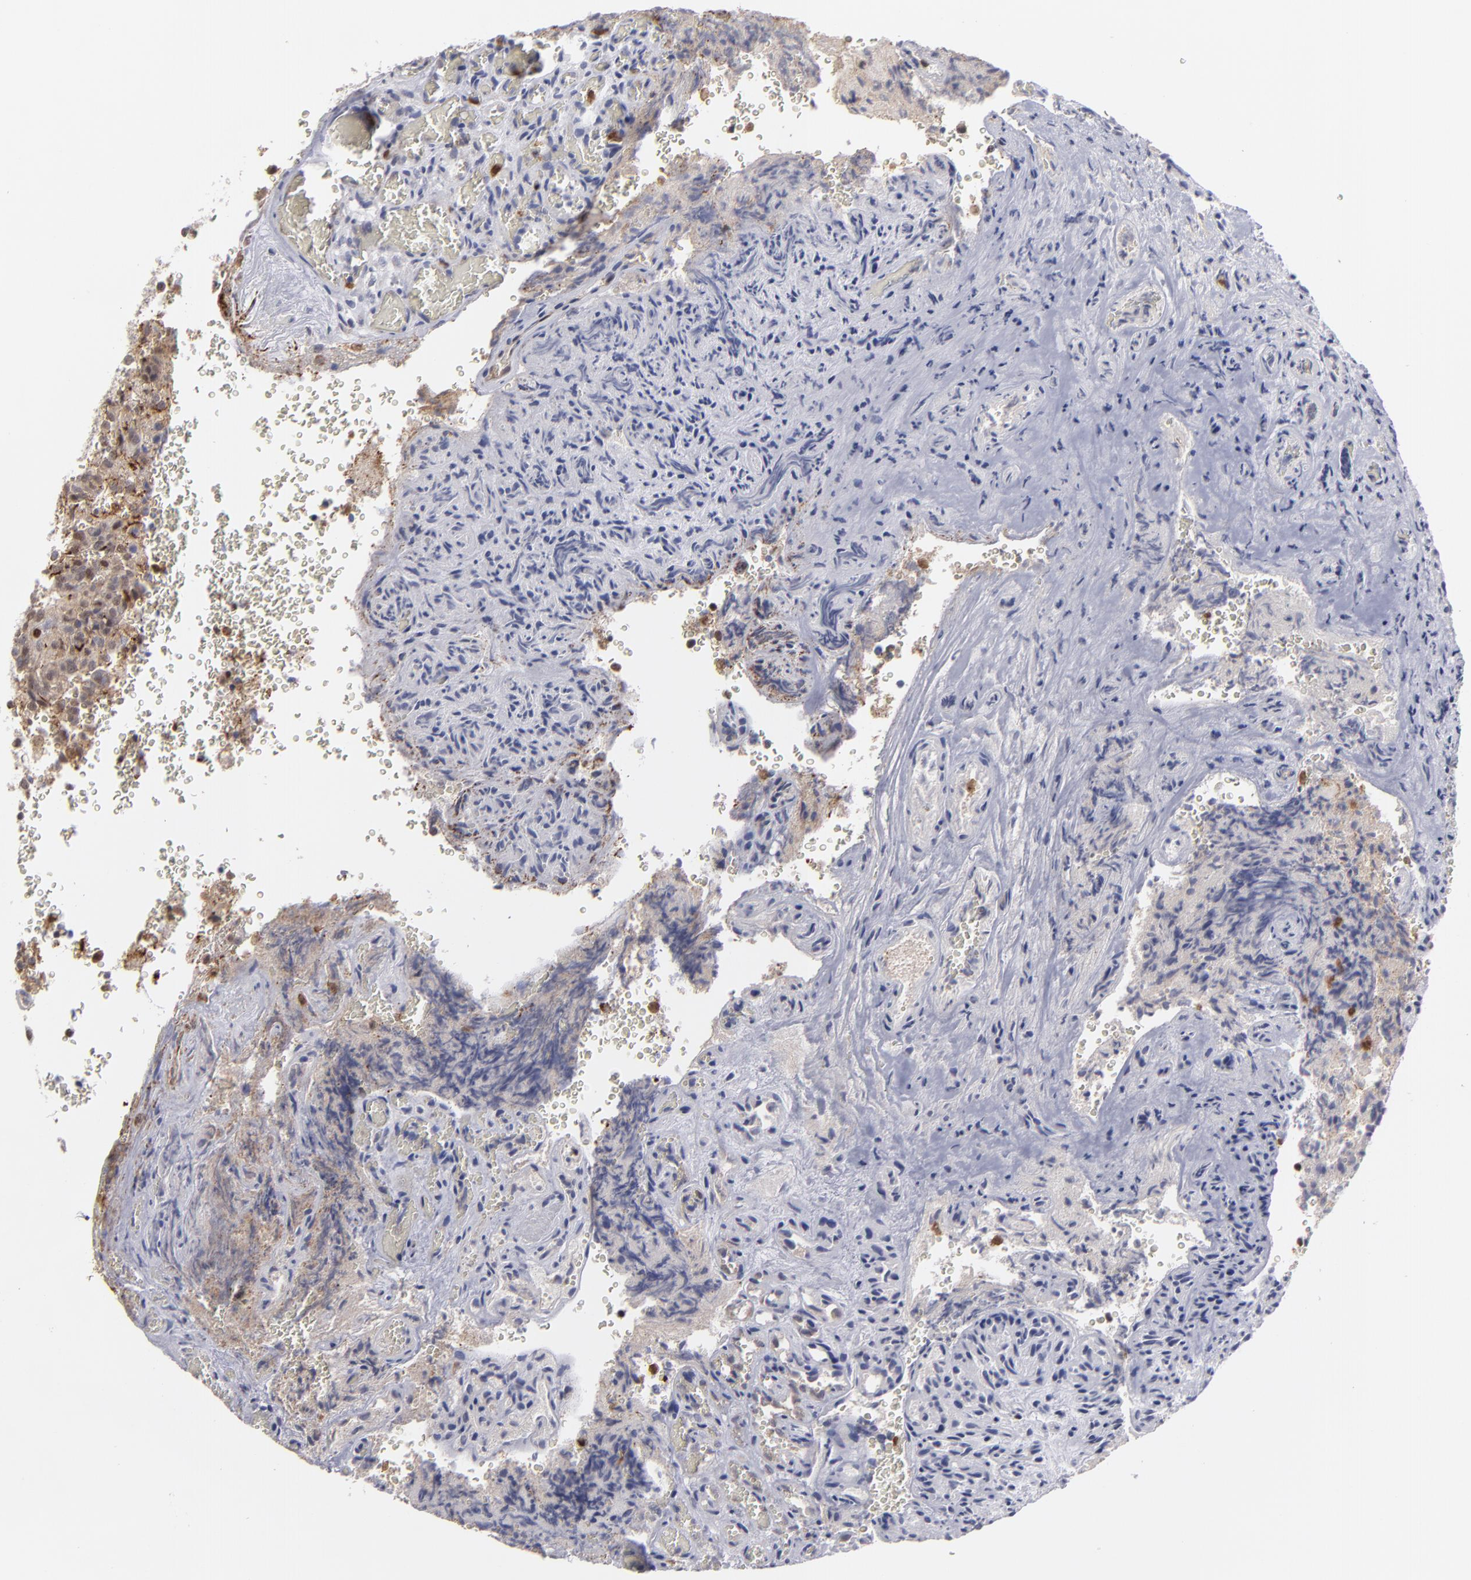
{"staining": {"intensity": "moderate", "quantity": "<25%", "location": "cytoplasmic/membranous,nuclear"}, "tissue": "glioma", "cell_type": "Tumor cells", "image_type": "cancer", "snomed": [{"axis": "morphology", "description": "Normal tissue, NOS"}, {"axis": "morphology", "description": "Glioma, malignant, High grade"}, {"axis": "topography", "description": "Cerebral cortex"}], "caption": "High-grade glioma (malignant) was stained to show a protein in brown. There is low levels of moderate cytoplasmic/membranous and nuclear positivity in approximately <25% of tumor cells.", "gene": "GSR", "patient": {"sex": "male", "age": 56}}